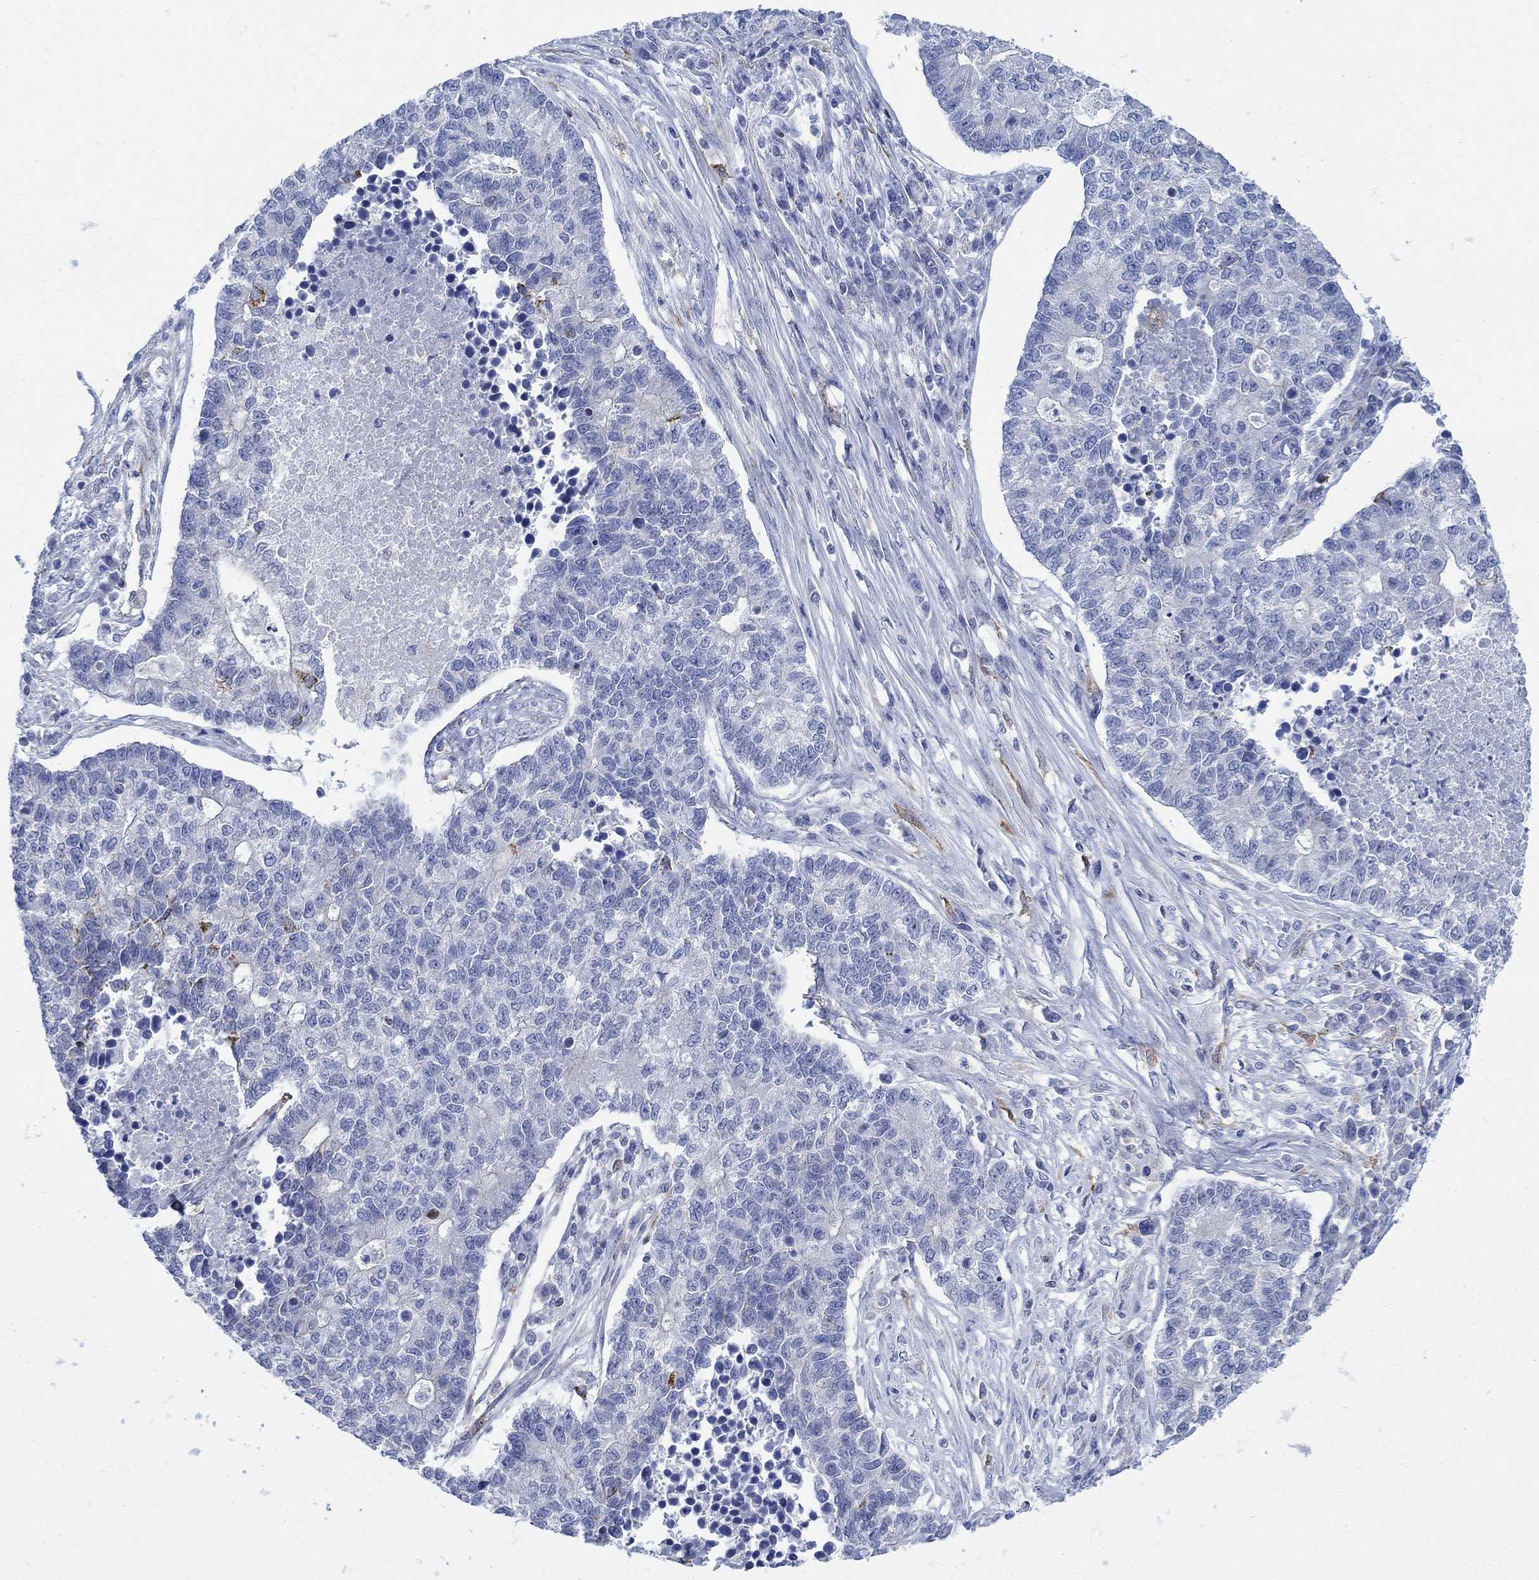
{"staining": {"intensity": "negative", "quantity": "none", "location": "none"}, "tissue": "lung cancer", "cell_type": "Tumor cells", "image_type": "cancer", "snomed": [{"axis": "morphology", "description": "Adenocarcinoma, NOS"}, {"axis": "topography", "description": "Lung"}], "caption": "IHC of human adenocarcinoma (lung) reveals no expression in tumor cells. (Brightfield microscopy of DAB immunohistochemistry (IHC) at high magnification).", "gene": "PHF21B", "patient": {"sex": "male", "age": 57}}